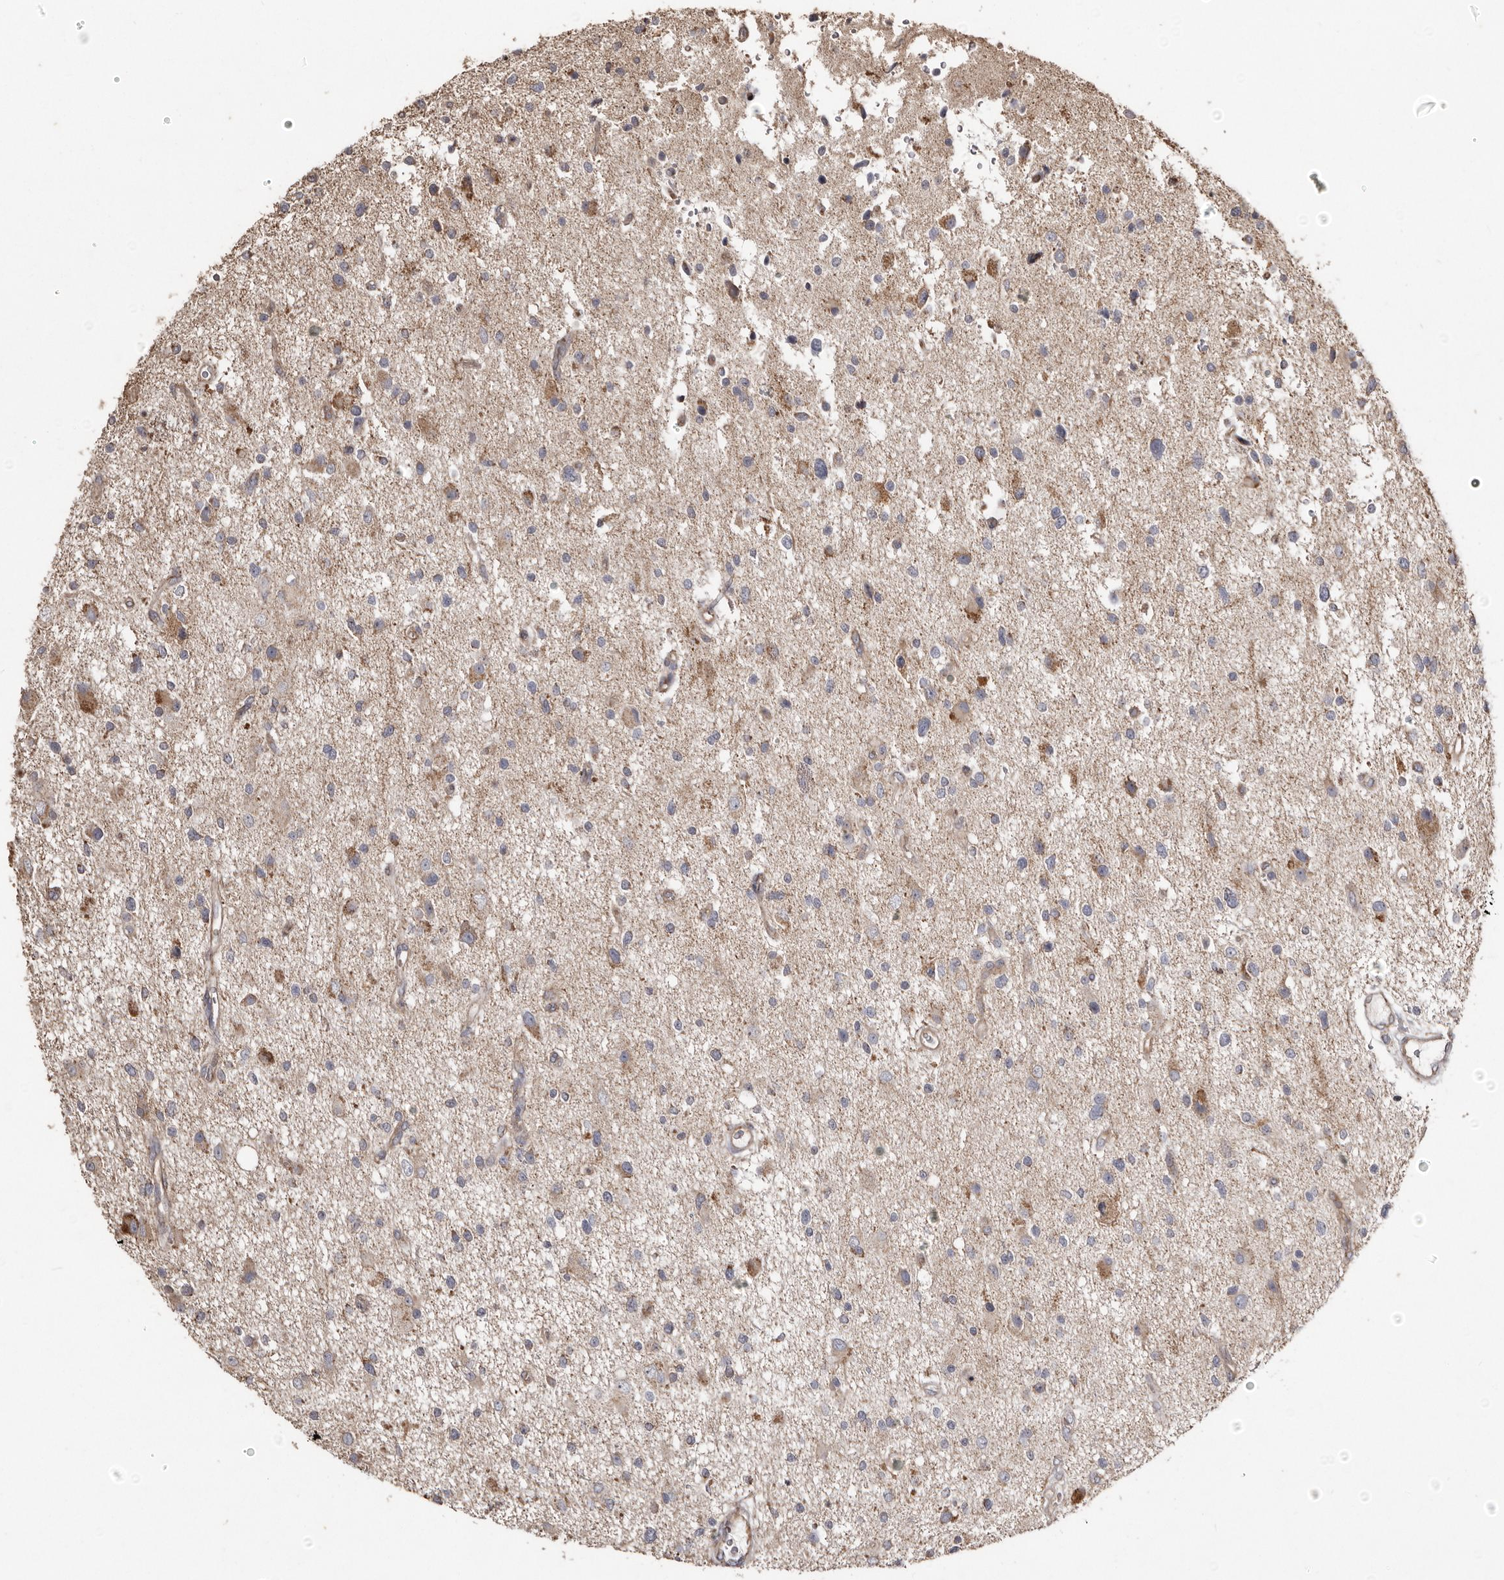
{"staining": {"intensity": "moderate", "quantity": "<25%", "location": "cytoplasmic/membranous"}, "tissue": "glioma", "cell_type": "Tumor cells", "image_type": "cancer", "snomed": [{"axis": "morphology", "description": "Glioma, malignant, High grade"}, {"axis": "topography", "description": "Brain"}], "caption": "A low amount of moderate cytoplasmic/membranous expression is identified in approximately <25% of tumor cells in malignant glioma (high-grade) tissue.", "gene": "MACC1", "patient": {"sex": "male", "age": 33}}